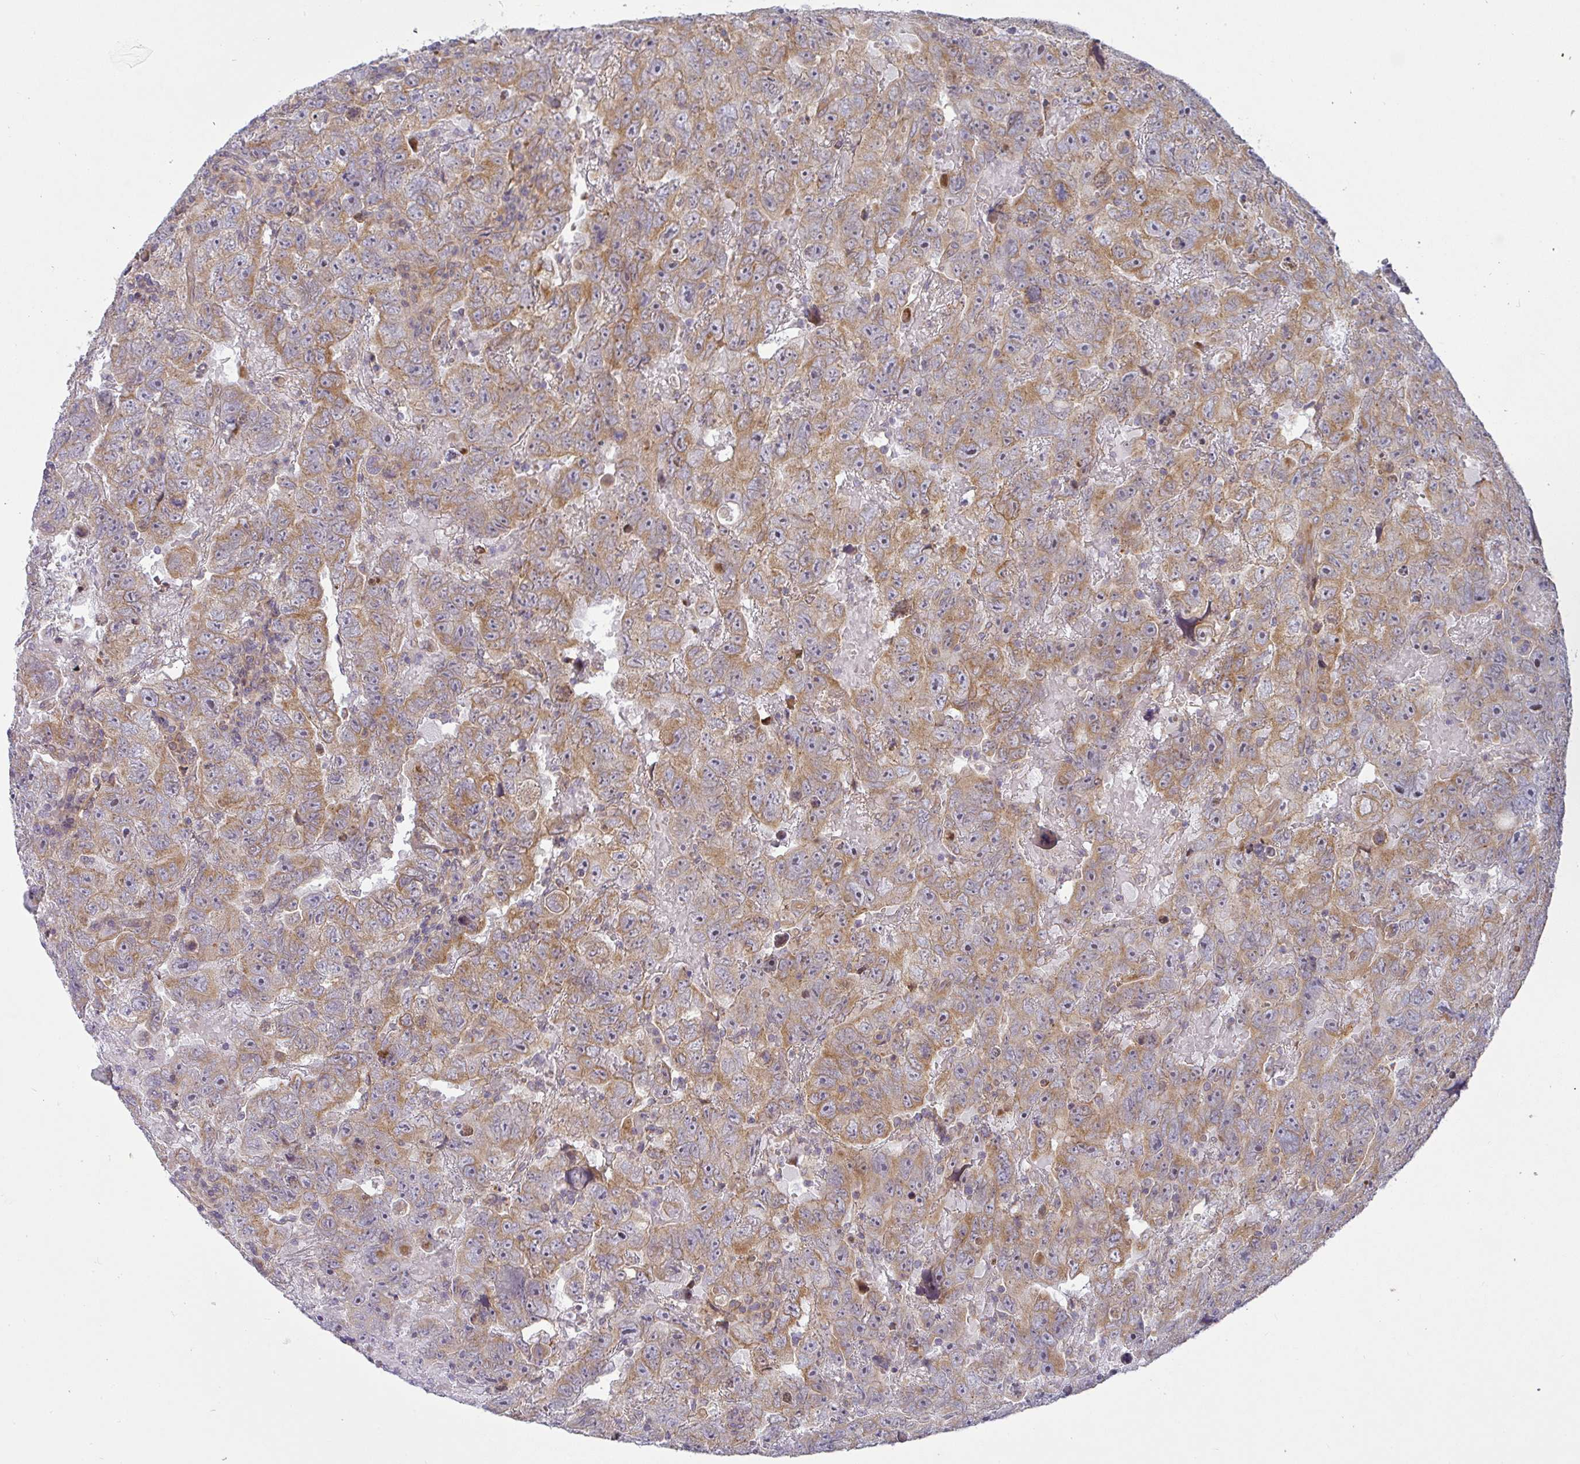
{"staining": {"intensity": "moderate", "quantity": ">75%", "location": "cytoplasmic/membranous"}, "tissue": "testis cancer", "cell_type": "Tumor cells", "image_type": "cancer", "snomed": [{"axis": "morphology", "description": "Carcinoma, Embryonal, NOS"}, {"axis": "topography", "description": "Testis"}], "caption": "Tumor cells display medium levels of moderate cytoplasmic/membranous staining in about >75% of cells in human testis embryonal carcinoma.", "gene": "DERL2", "patient": {"sex": "male", "age": 45}}